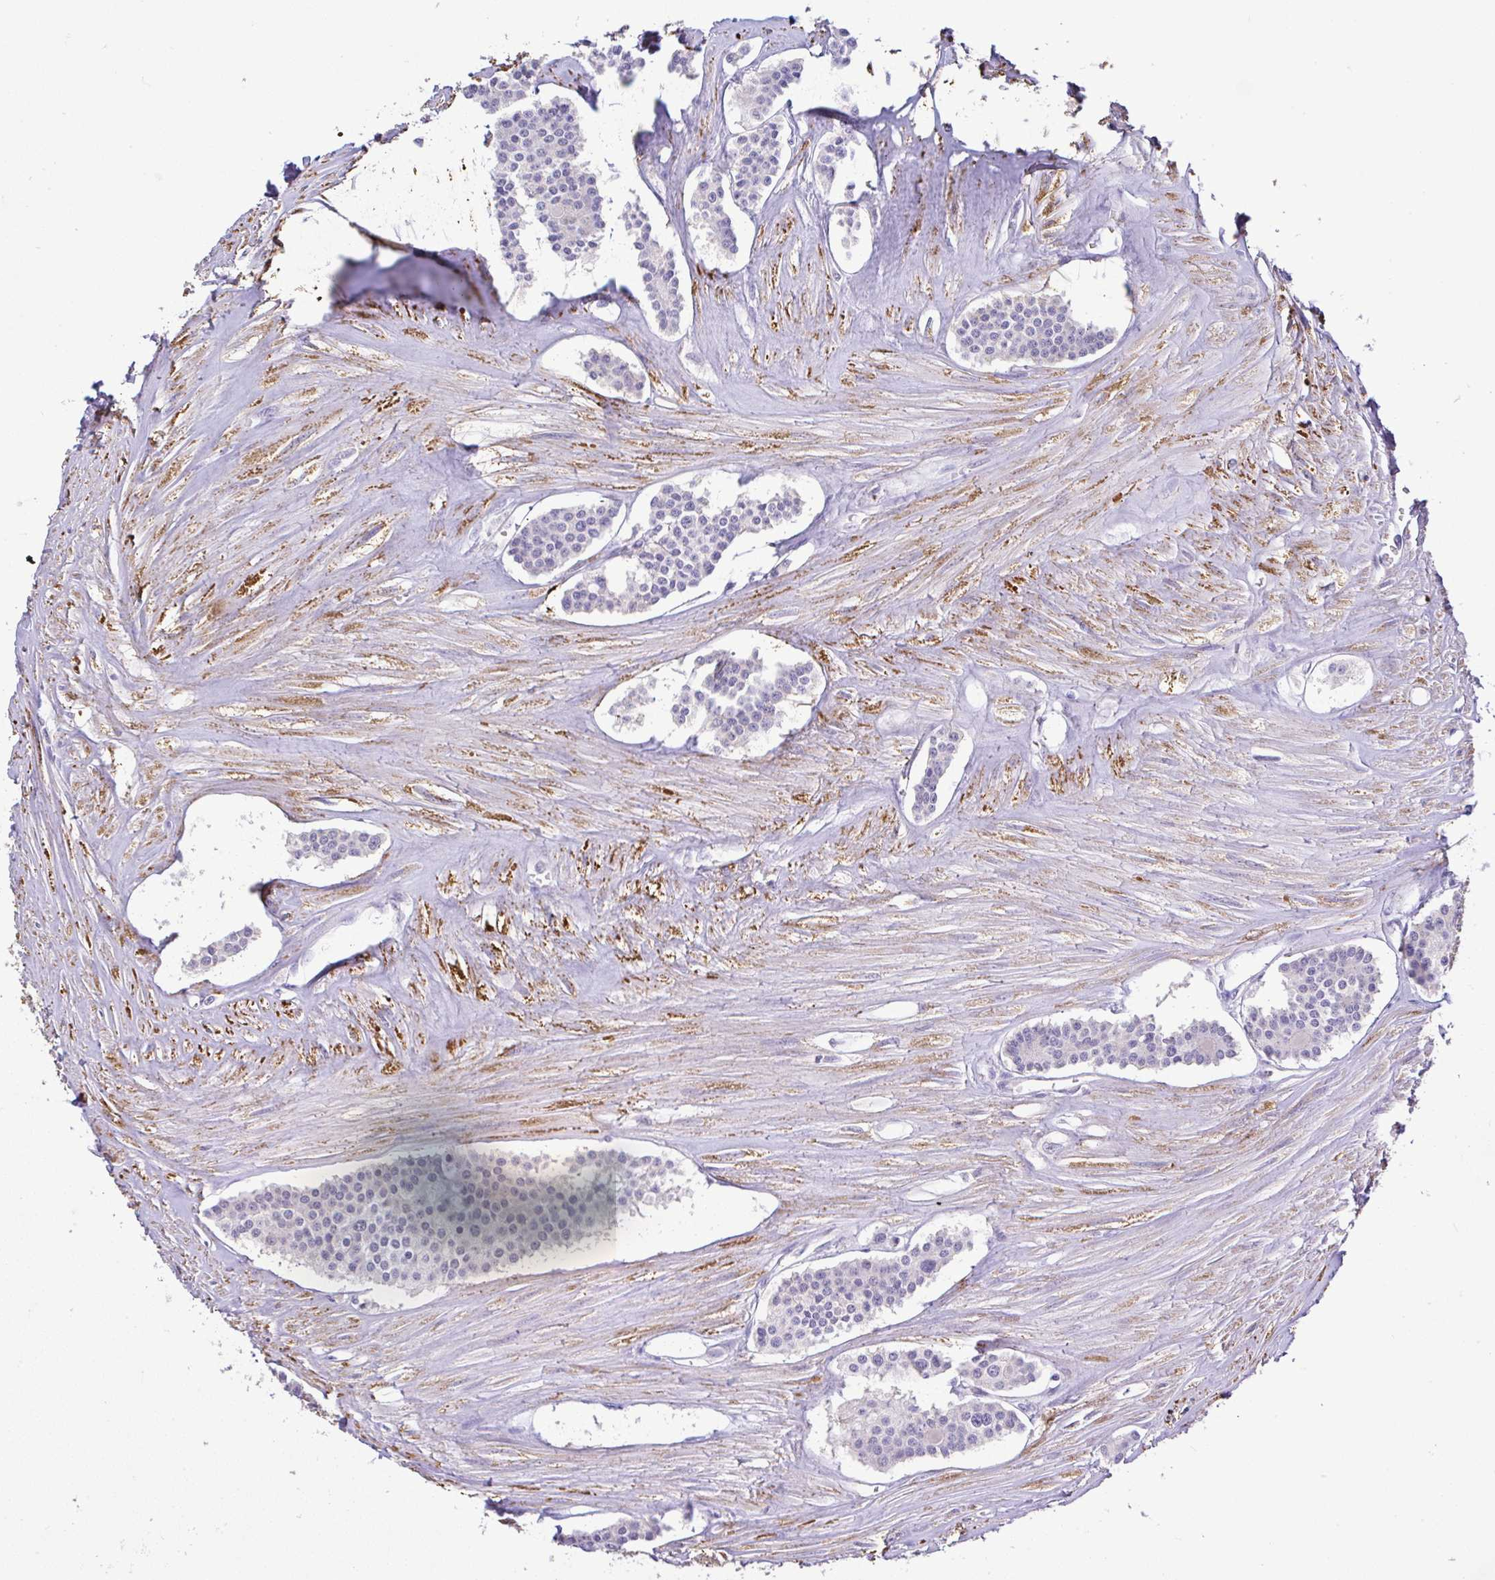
{"staining": {"intensity": "negative", "quantity": "none", "location": "none"}, "tissue": "carcinoid", "cell_type": "Tumor cells", "image_type": "cancer", "snomed": [{"axis": "morphology", "description": "Carcinoid, malignant, NOS"}, {"axis": "topography", "description": "Small intestine"}], "caption": "A high-resolution photomicrograph shows immunohistochemistry staining of malignant carcinoid, which exhibits no significant expression in tumor cells.", "gene": "CTU1", "patient": {"sex": "male", "age": 60}}